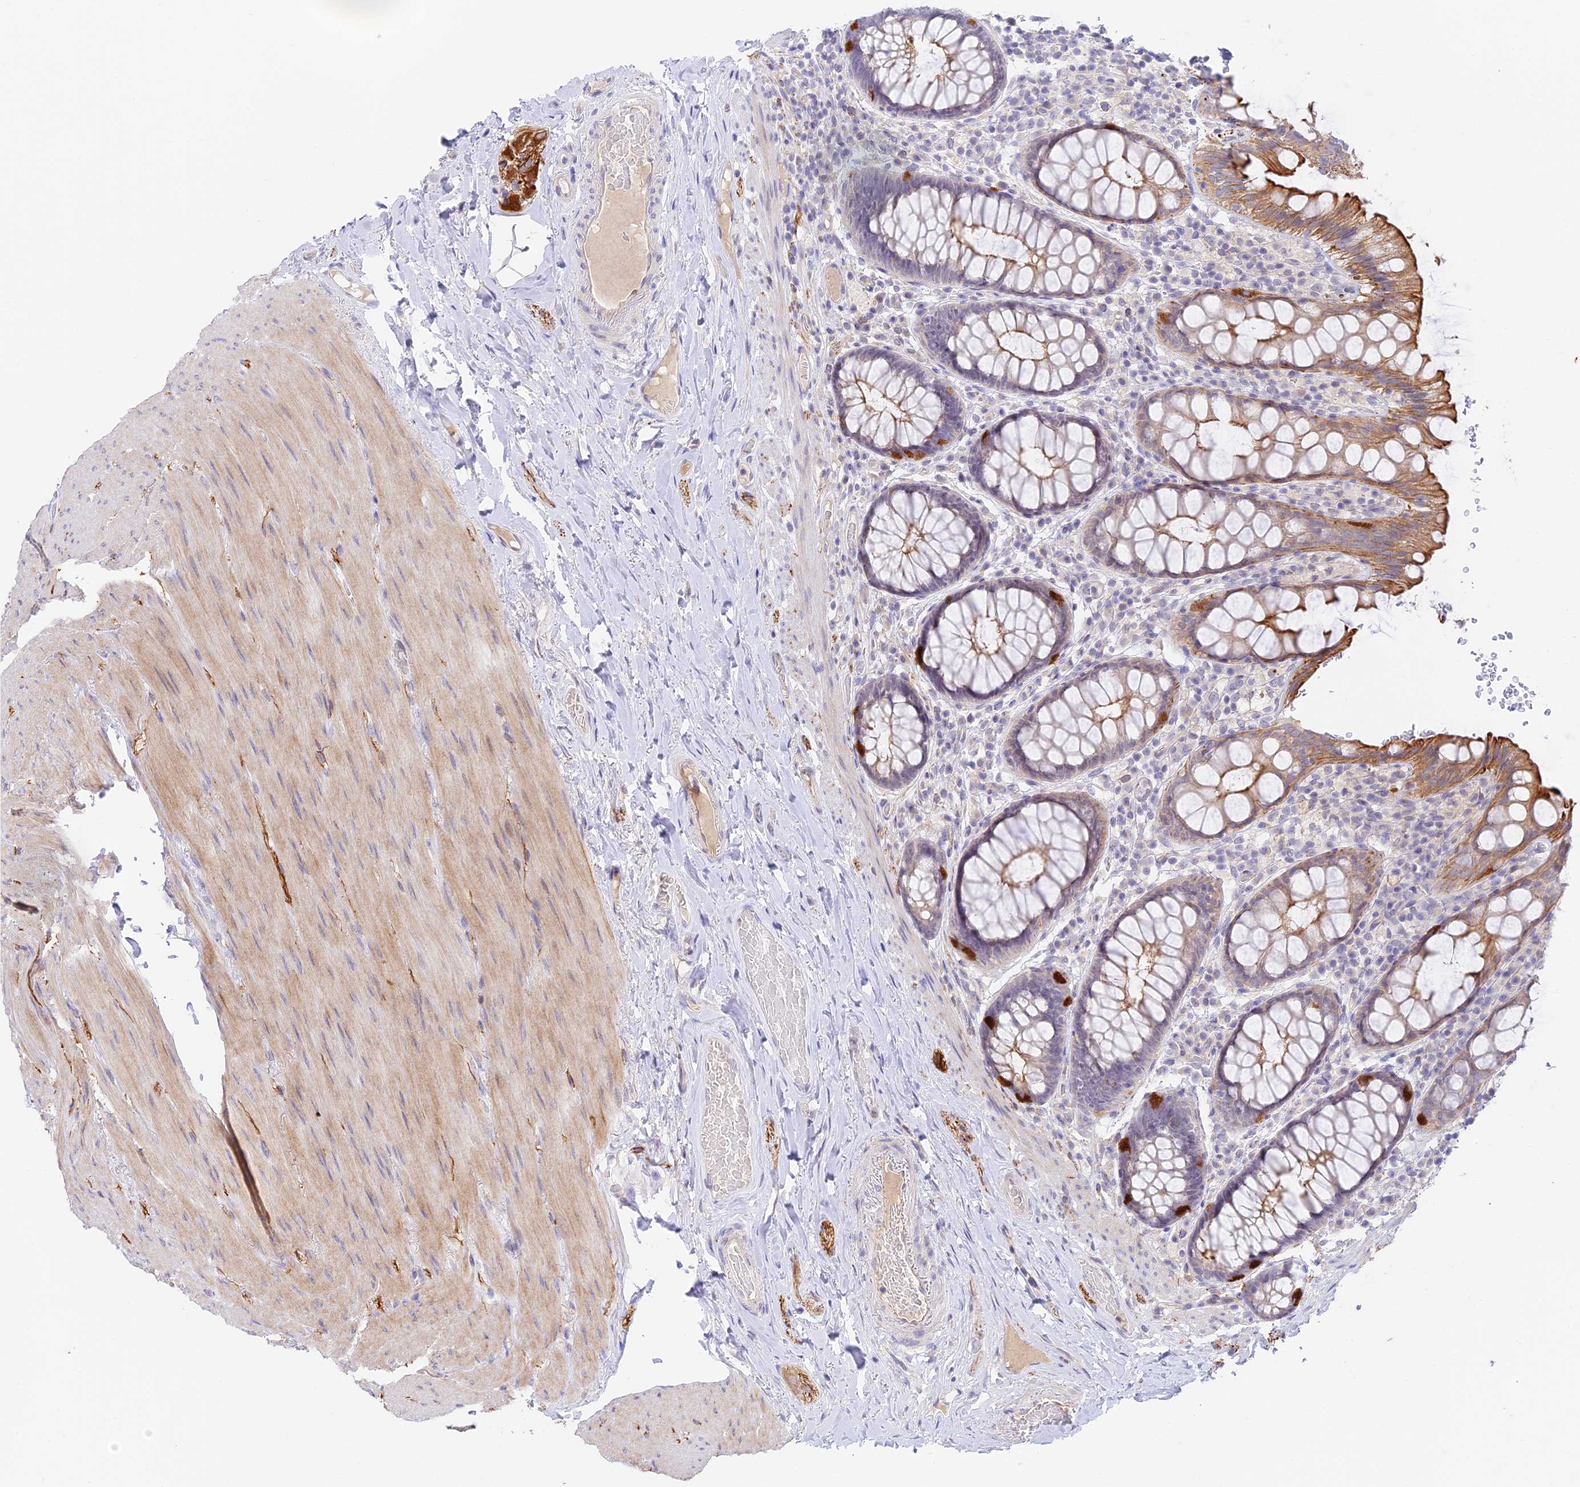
{"staining": {"intensity": "moderate", "quantity": "25%-75%", "location": "cytoplasmic/membranous"}, "tissue": "rectum", "cell_type": "Glandular cells", "image_type": "normal", "snomed": [{"axis": "morphology", "description": "Normal tissue, NOS"}, {"axis": "topography", "description": "Rectum"}], "caption": "IHC of benign human rectum exhibits medium levels of moderate cytoplasmic/membranous positivity in approximately 25%-75% of glandular cells. Nuclei are stained in blue.", "gene": "CAMSAP3", "patient": {"sex": "male", "age": 83}}